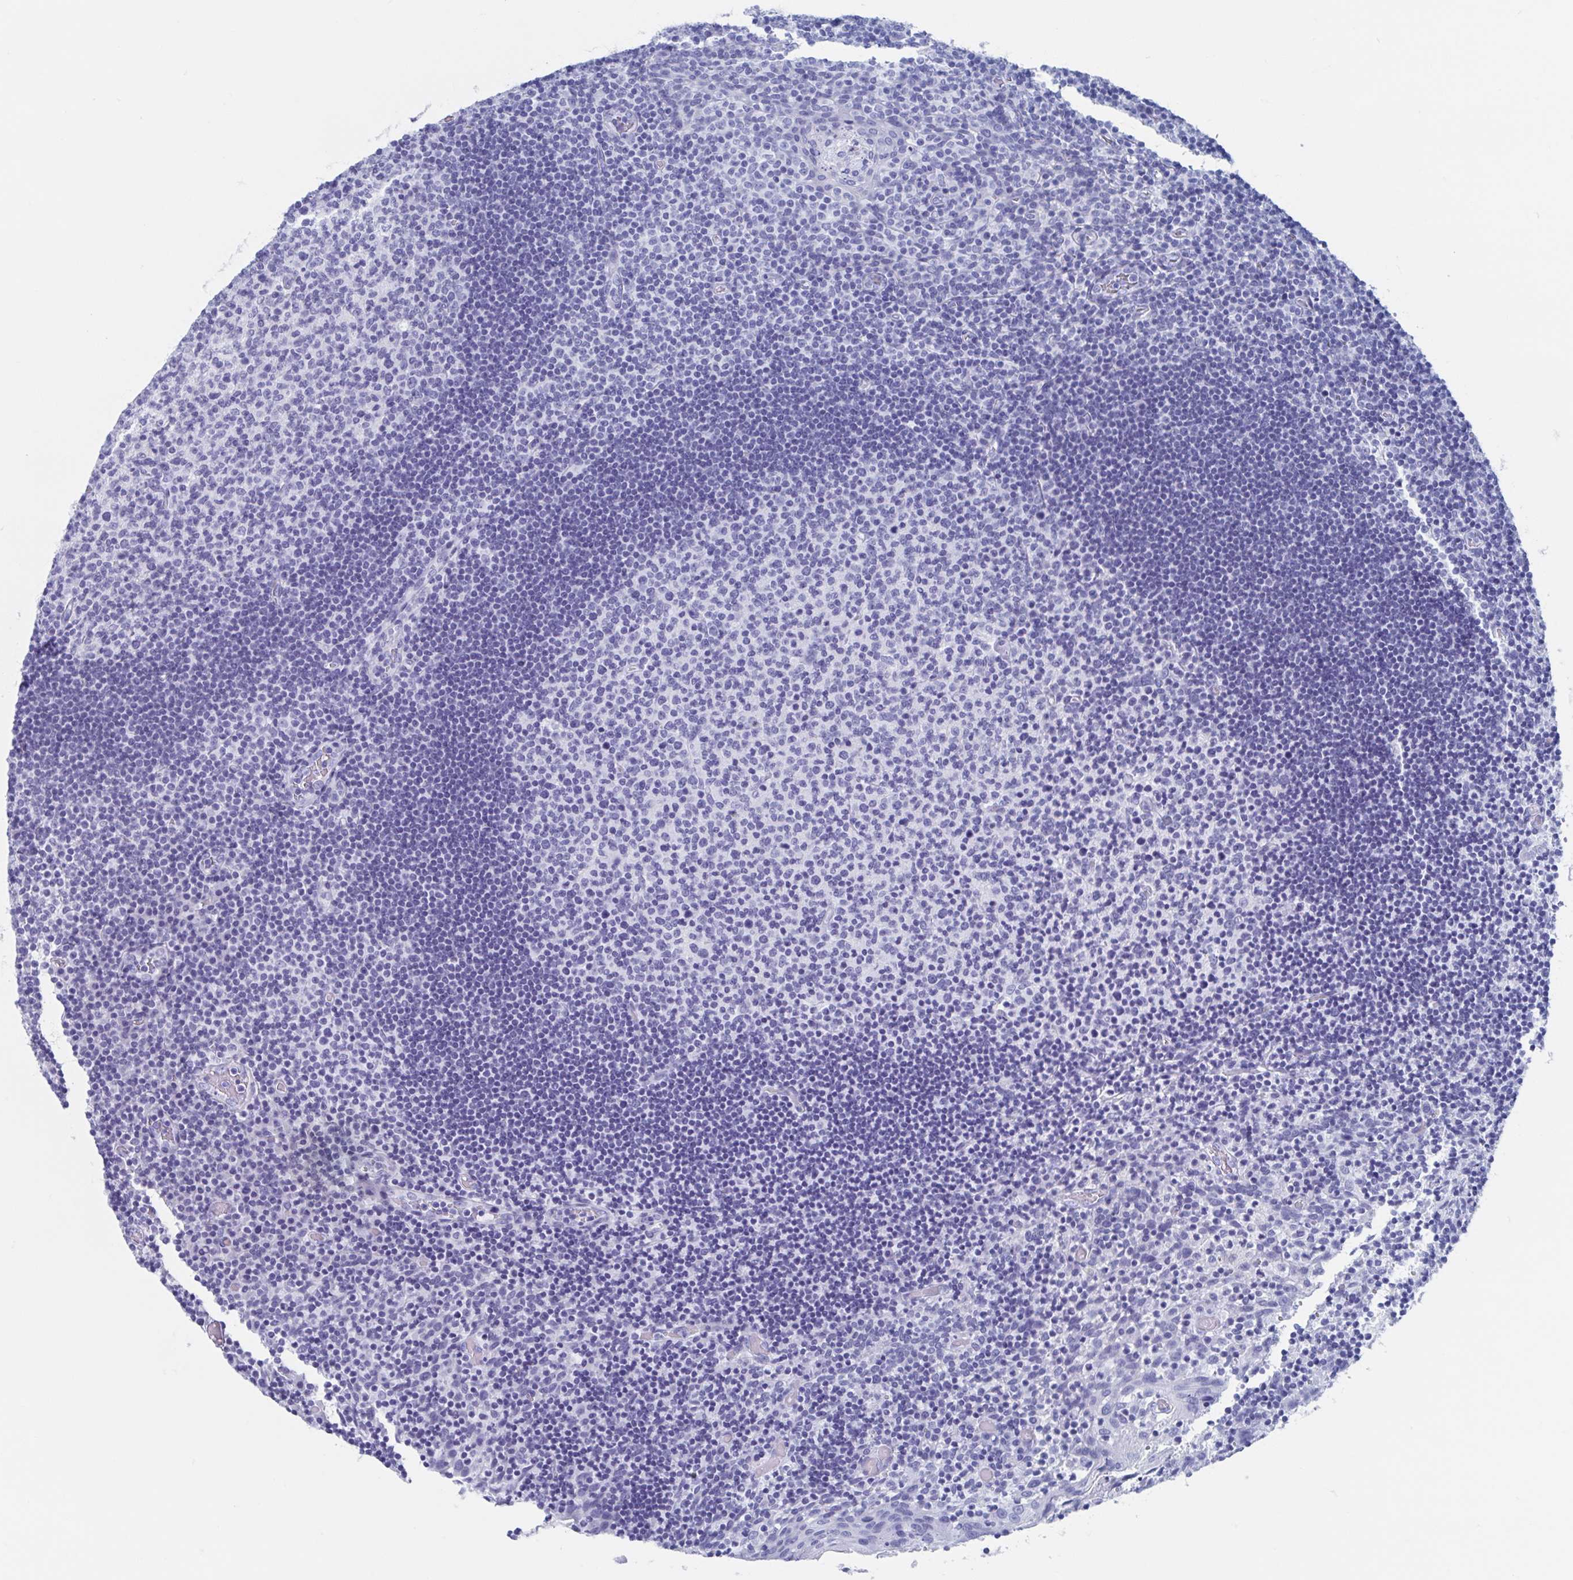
{"staining": {"intensity": "negative", "quantity": "none", "location": "none"}, "tissue": "tonsil", "cell_type": "Germinal center cells", "image_type": "normal", "snomed": [{"axis": "morphology", "description": "Normal tissue, NOS"}, {"axis": "topography", "description": "Tonsil"}], "caption": "Normal tonsil was stained to show a protein in brown. There is no significant staining in germinal center cells. (DAB IHC, high magnification).", "gene": "C10orf53", "patient": {"sex": "female", "age": 10}}